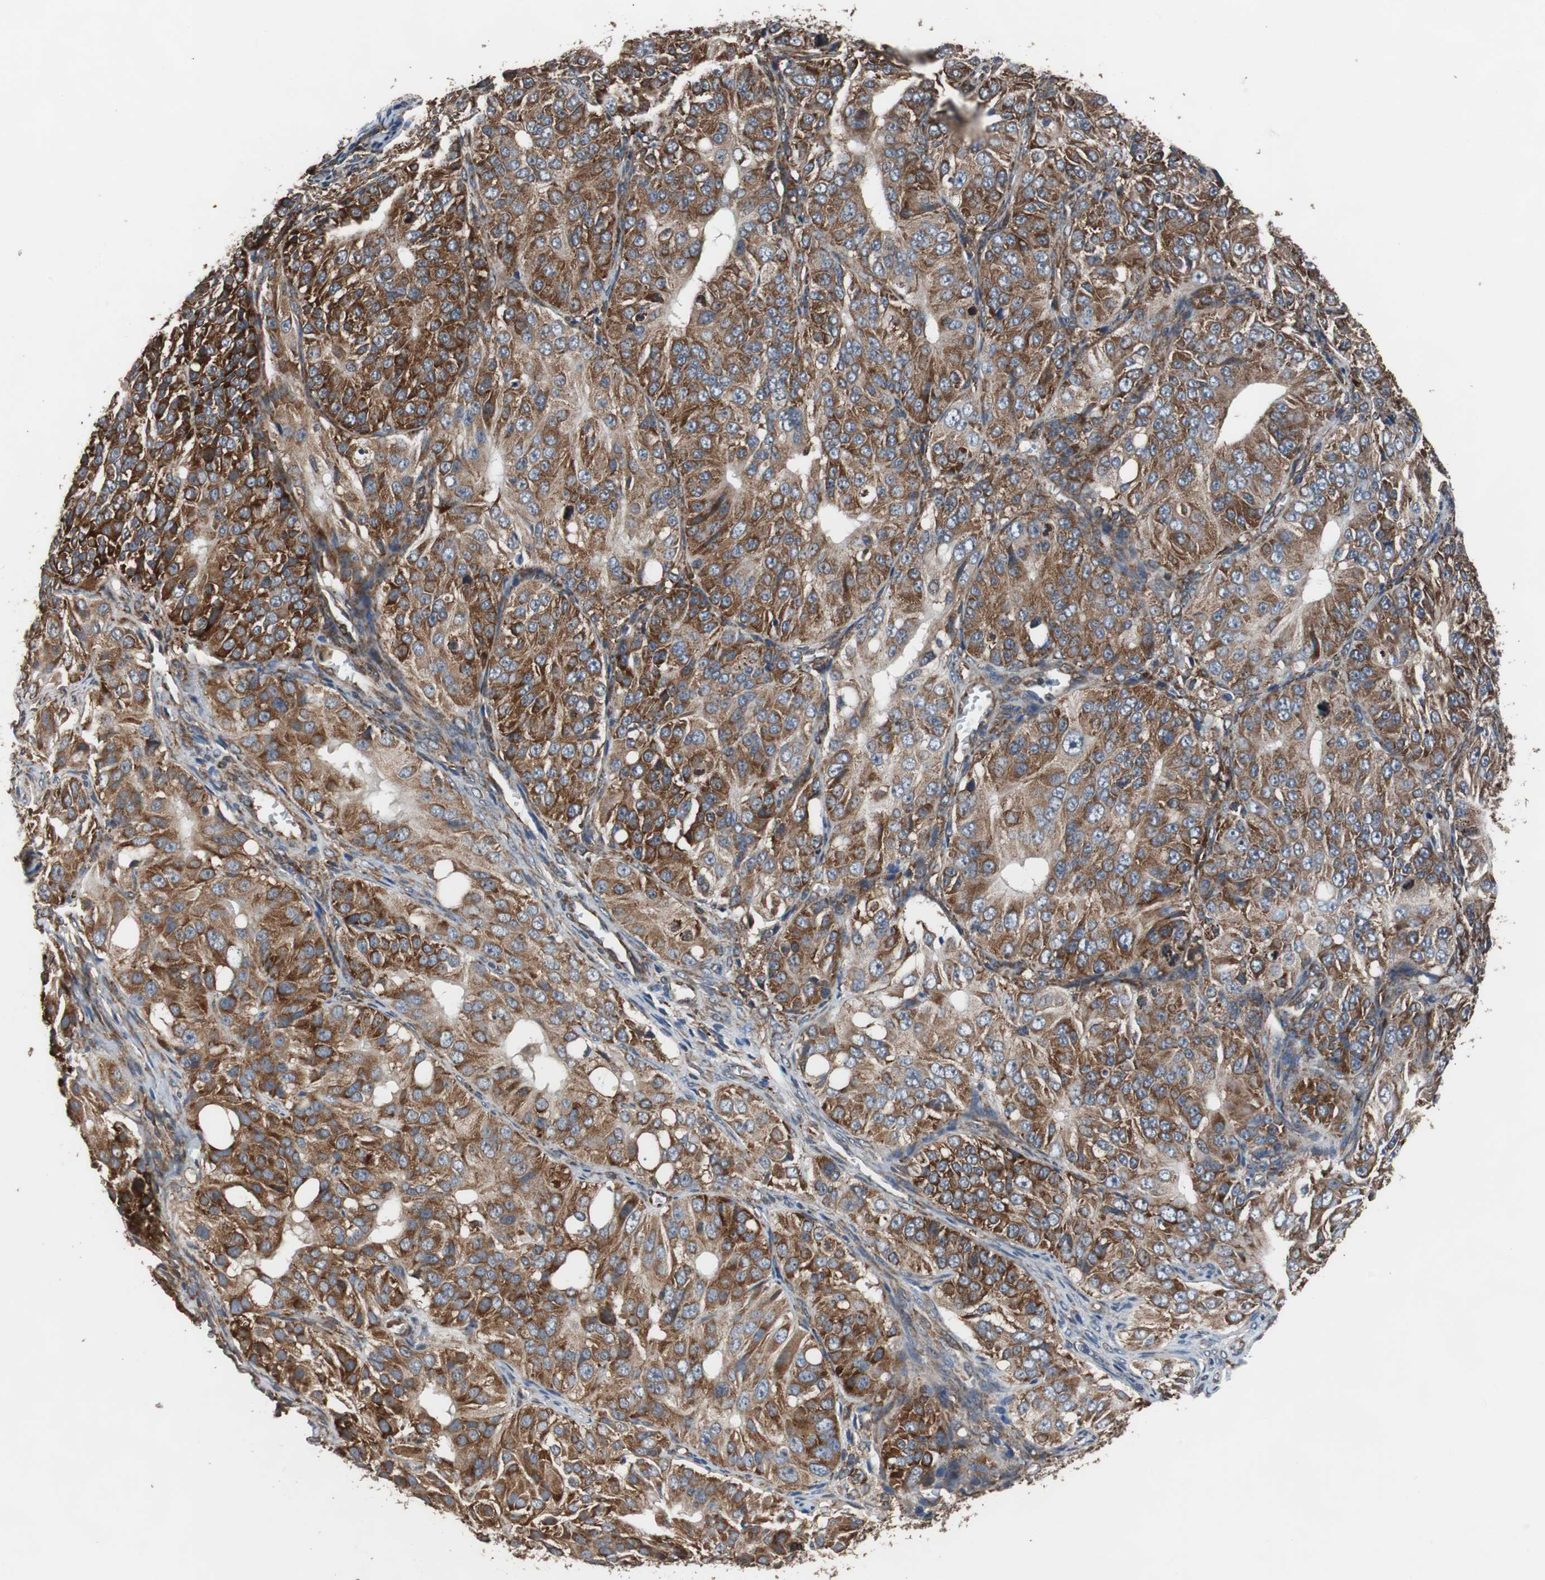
{"staining": {"intensity": "strong", "quantity": ">75%", "location": "cytoplasmic/membranous"}, "tissue": "ovarian cancer", "cell_type": "Tumor cells", "image_type": "cancer", "snomed": [{"axis": "morphology", "description": "Carcinoma, endometroid"}, {"axis": "topography", "description": "Ovary"}], "caption": "Strong cytoplasmic/membranous staining for a protein is appreciated in approximately >75% of tumor cells of endometroid carcinoma (ovarian) using immunohistochemistry.", "gene": "USP10", "patient": {"sex": "female", "age": 51}}